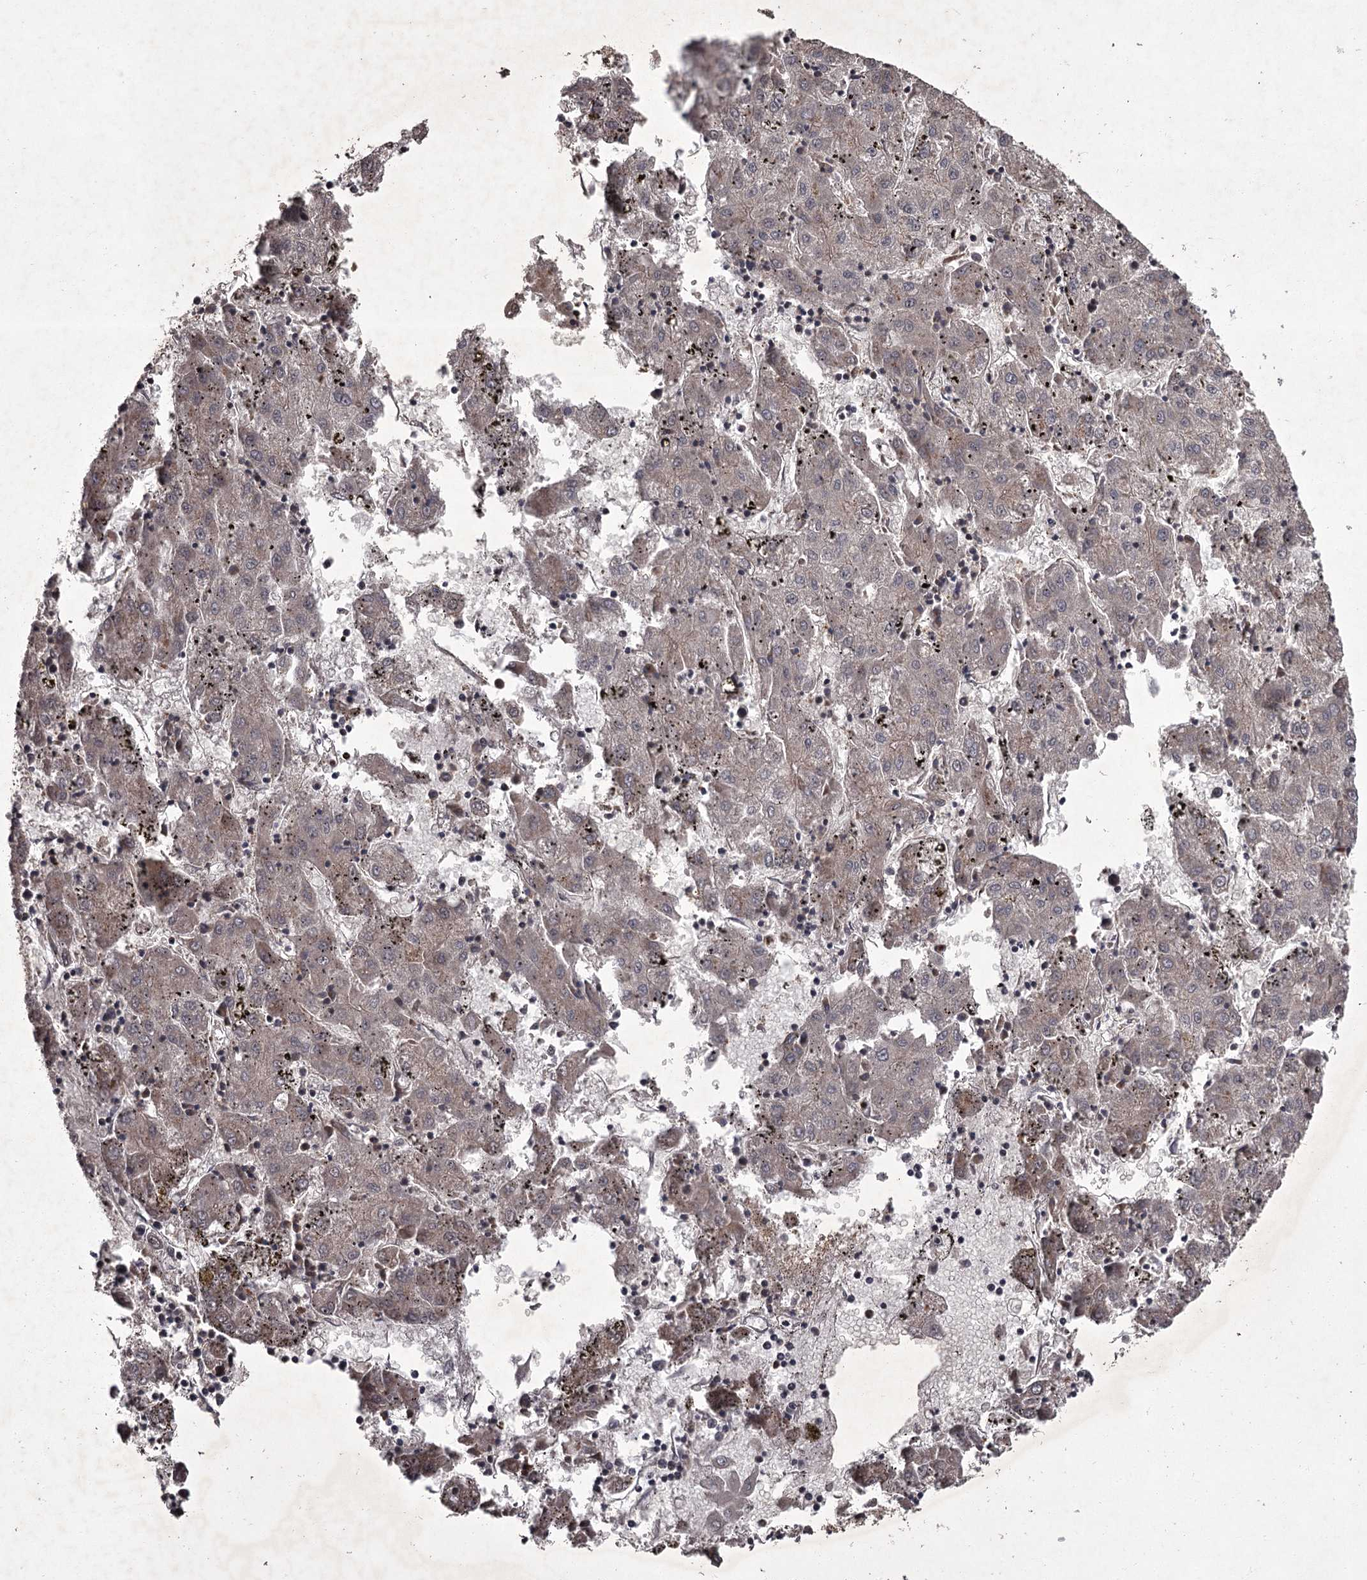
{"staining": {"intensity": "negative", "quantity": "none", "location": "none"}, "tissue": "liver cancer", "cell_type": "Tumor cells", "image_type": "cancer", "snomed": [{"axis": "morphology", "description": "Carcinoma, Hepatocellular, NOS"}, {"axis": "topography", "description": "Liver"}], "caption": "The immunohistochemistry image has no significant staining in tumor cells of liver cancer tissue. Brightfield microscopy of immunohistochemistry (IHC) stained with DAB (brown) and hematoxylin (blue), captured at high magnification.", "gene": "TBC1D23", "patient": {"sex": "male", "age": 72}}